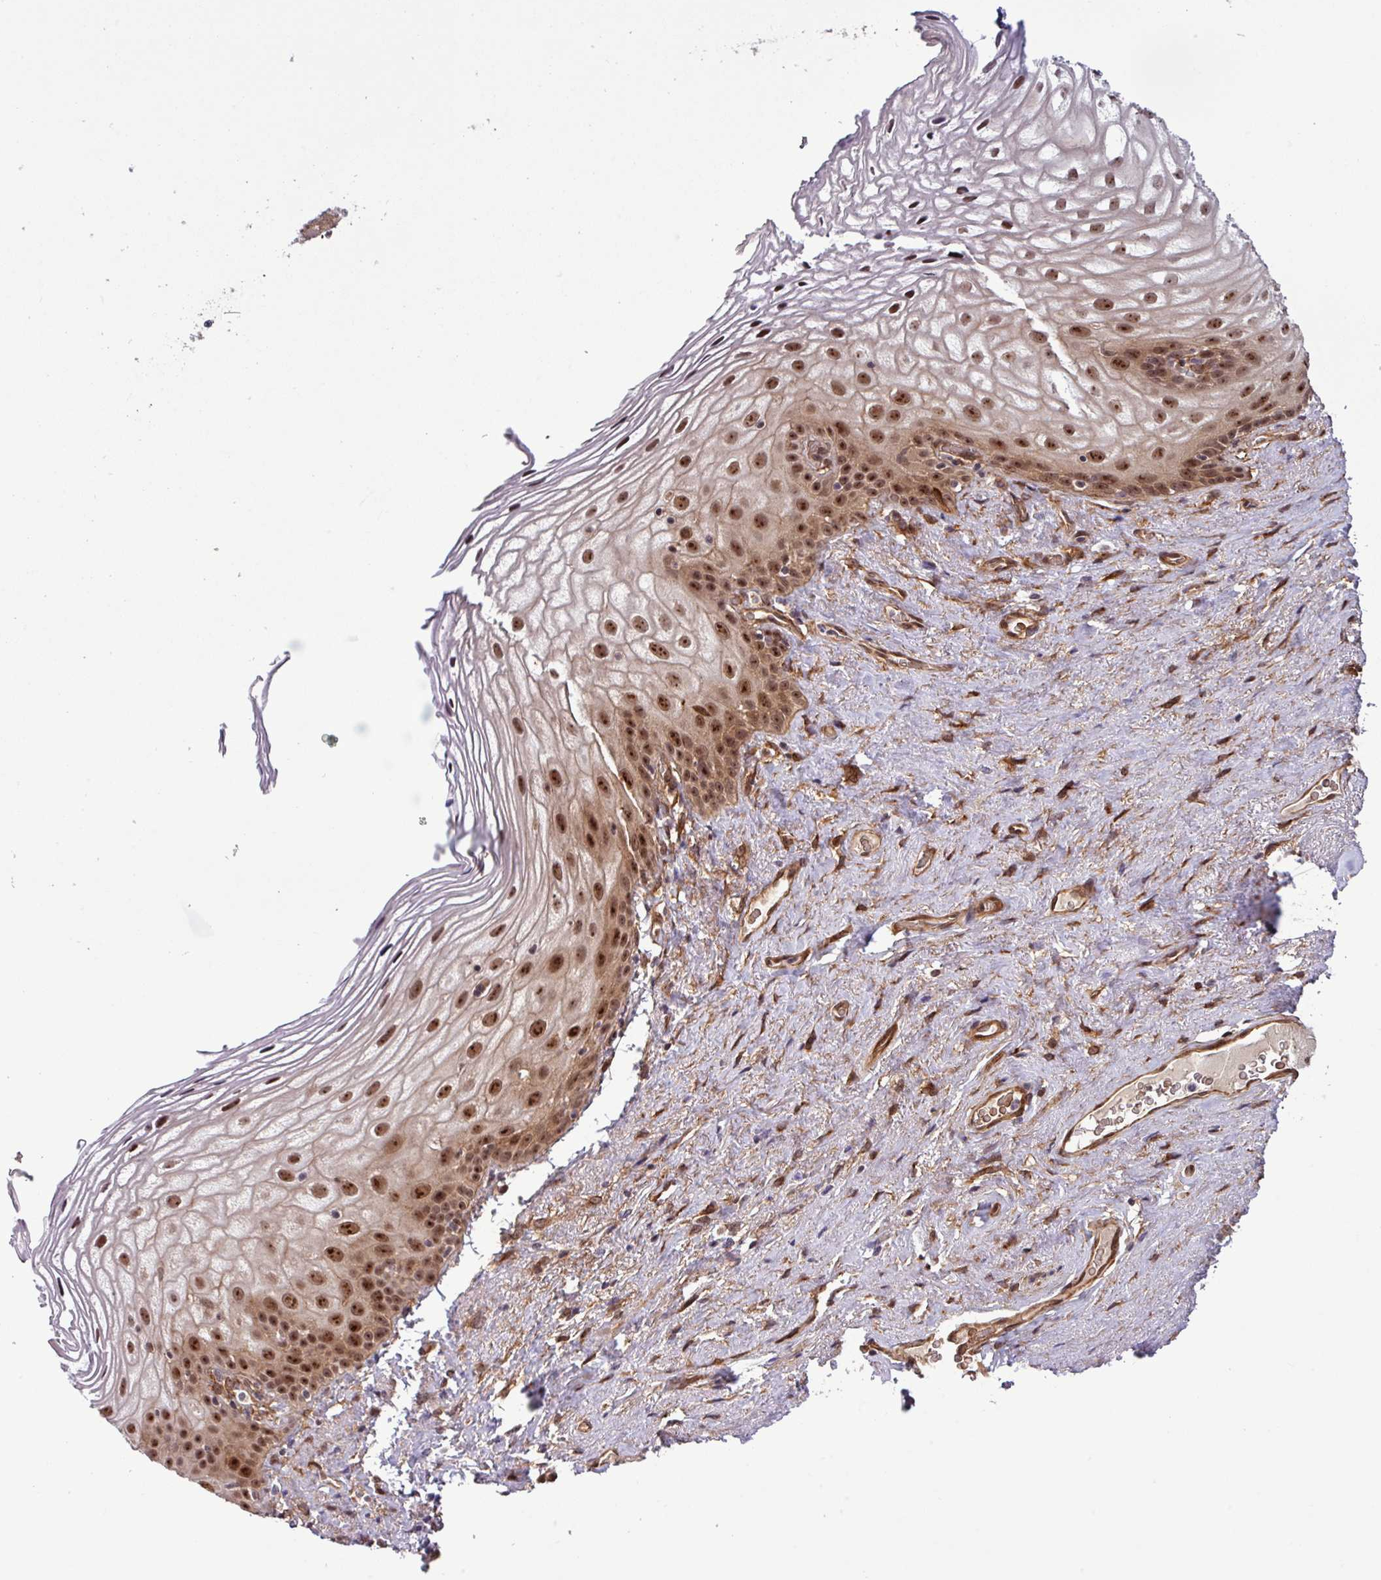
{"staining": {"intensity": "strong", "quantity": "25%-75%", "location": "nuclear"}, "tissue": "vagina", "cell_type": "Squamous epithelial cells", "image_type": "normal", "snomed": [{"axis": "morphology", "description": "Normal tissue, NOS"}, {"axis": "topography", "description": "Vagina"}, {"axis": "topography", "description": "Peripheral nerve tissue"}], "caption": "Vagina stained with DAB (3,3'-diaminobenzidine) immunohistochemistry (IHC) demonstrates high levels of strong nuclear expression in about 25%-75% of squamous epithelial cells.", "gene": "C7orf50", "patient": {"sex": "female", "age": 71}}